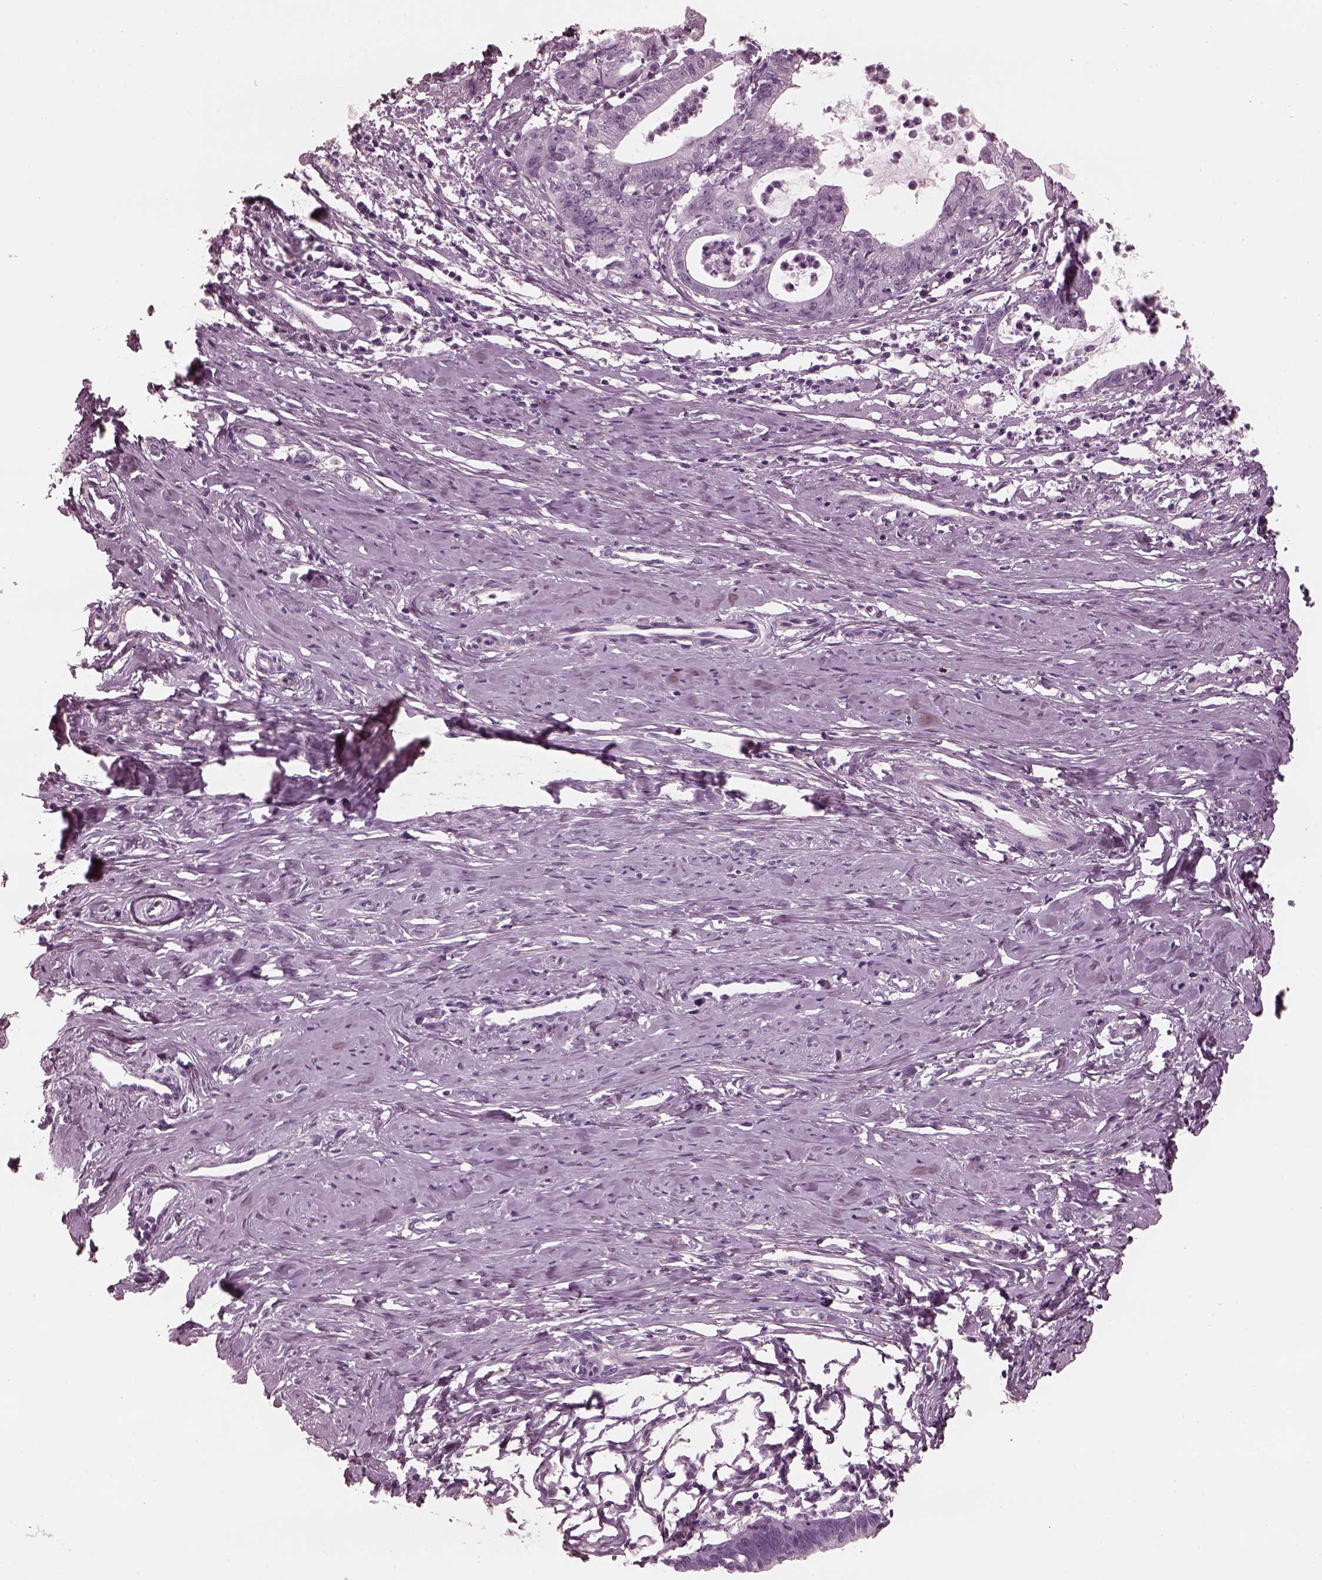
{"staining": {"intensity": "negative", "quantity": "none", "location": "none"}, "tissue": "cervical cancer", "cell_type": "Tumor cells", "image_type": "cancer", "snomed": [{"axis": "morphology", "description": "Normal tissue, NOS"}, {"axis": "morphology", "description": "Adenocarcinoma, NOS"}, {"axis": "topography", "description": "Cervix"}], "caption": "Immunohistochemical staining of adenocarcinoma (cervical) reveals no significant expression in tumor cells.", "gene": "CGA", "patient": {"sex": "female", "age": 38}}